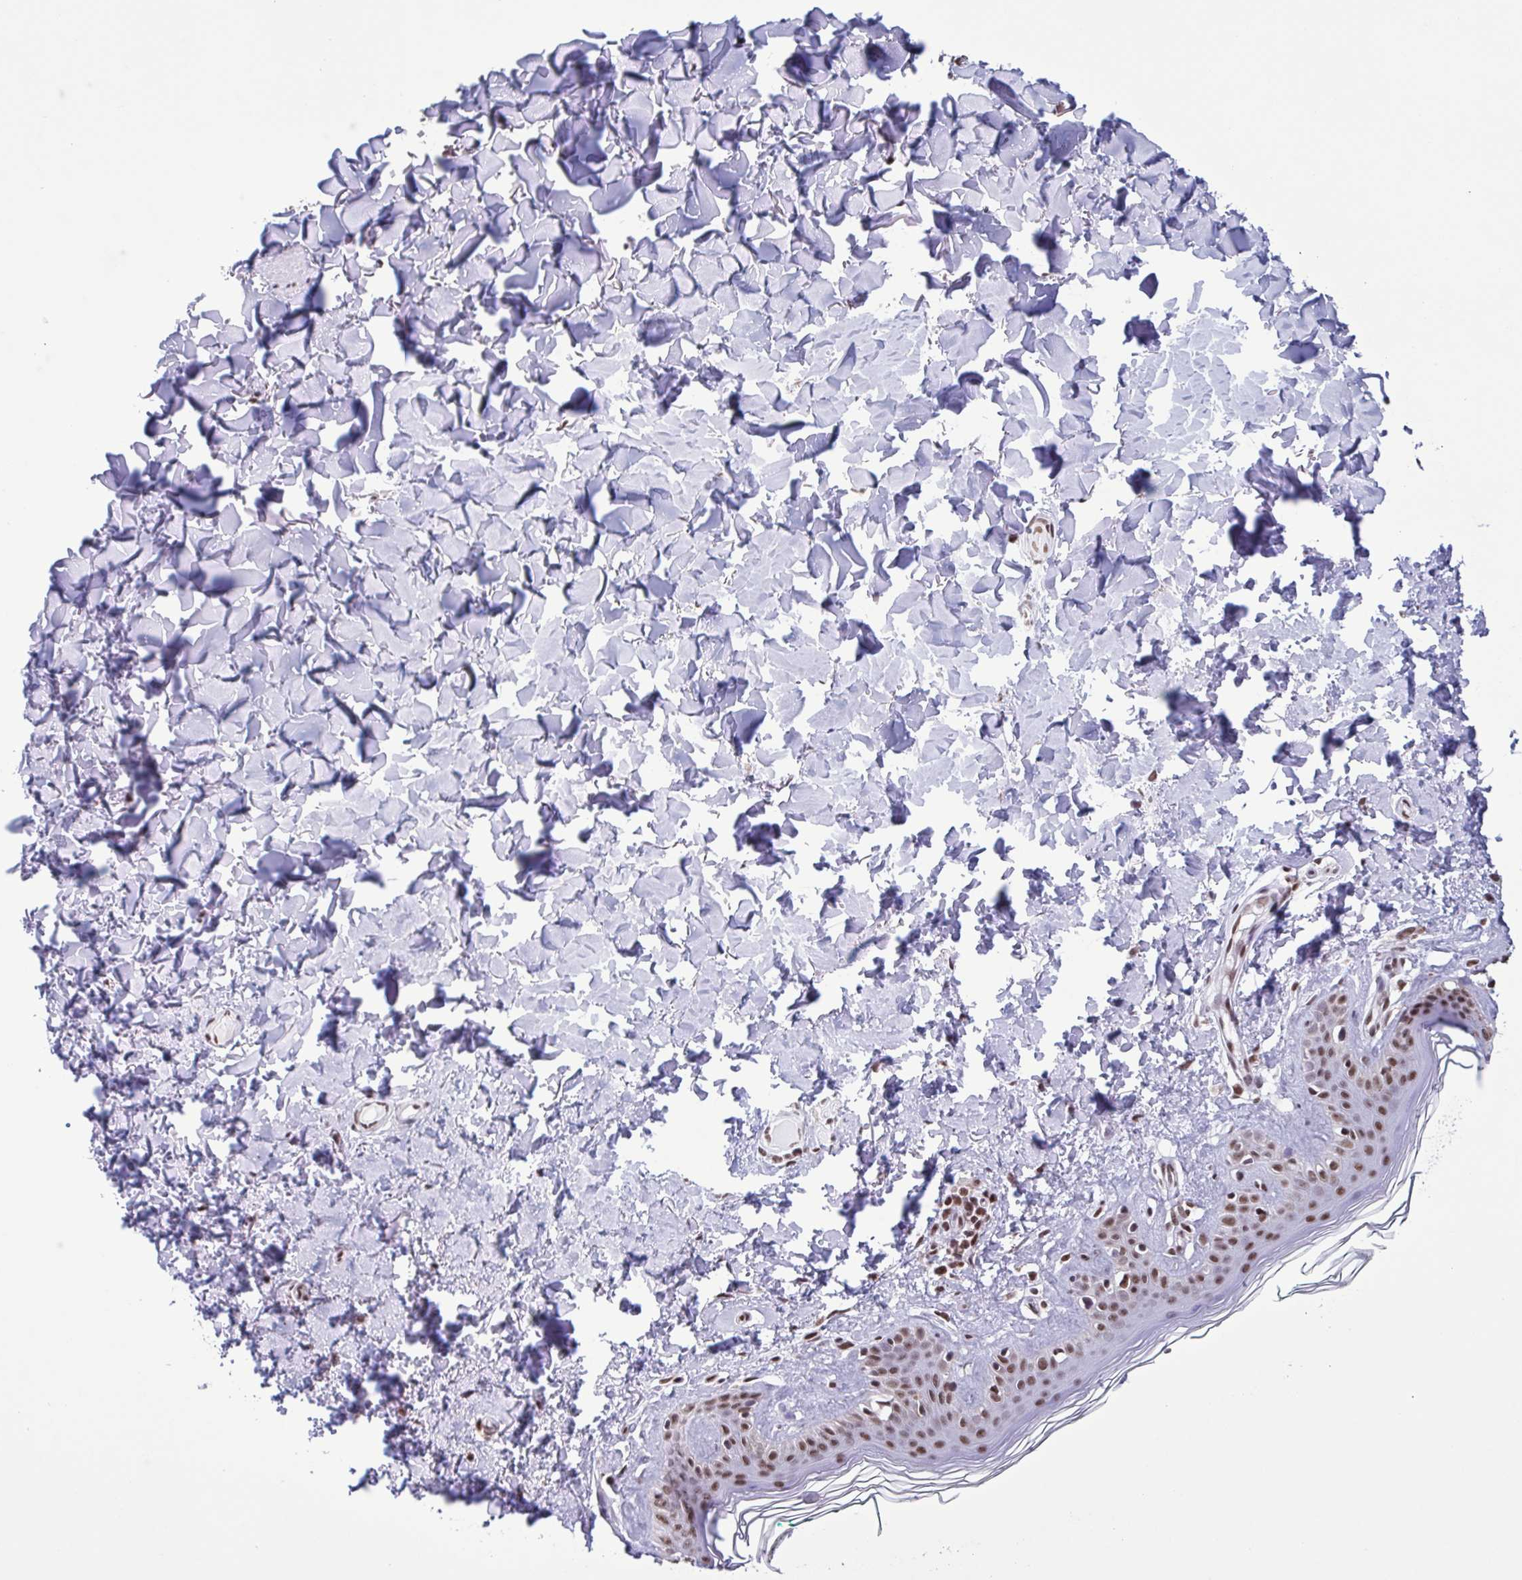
{"staining": {"intensity": "moderate", "quantity": "25%-75%", "location": "nuclear"}, "tissue": "skin", "cell_type": "Fibroblasts", "image_type": "normal", "snomed": [{"axis": "morphology", "description": "Normal tissue, NOS"}, {"axis": "topography", "description": "Skin"}, {"axis": "topography", "description": "Peripheral nerve tissue"}], "caption": "Immunohistochemistry (DAB) staining of benign human skin displays moderate nuclear protein expression in about 25%-75% of fibroblasts. The staining was performed using DAB (3,3'-diaminobenzidine) to visualize the protein expression in brown, while the nuclei were stained in blue with hematoxylin (Magnification: 20x).", "gene": "TIMM21", "patient": {"sex": "female", "age": 45}}